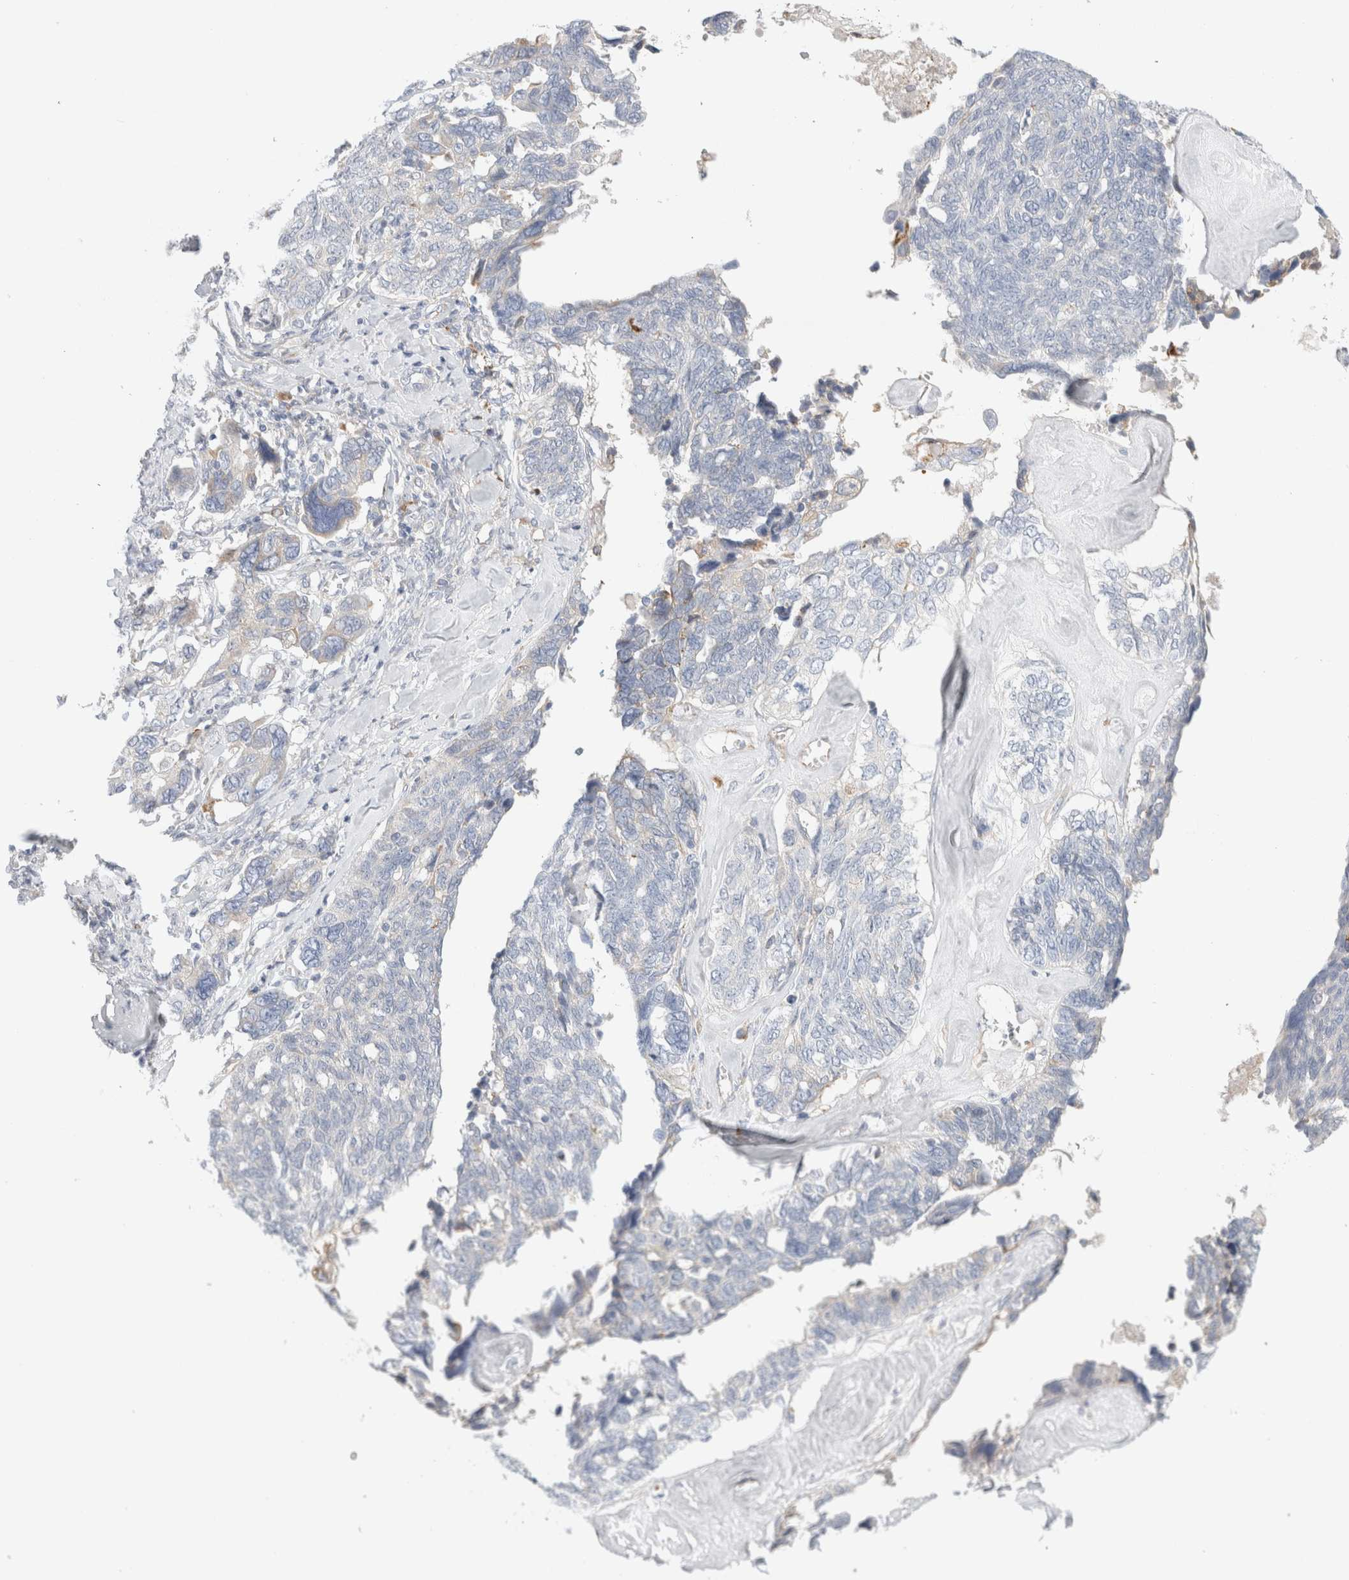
{"staining": {"intensity": "weak", "quantity": "<25%", "location": "cytoplasmic/membranous"}, "tissue": "ovarian cancer", "cell_type": "Tumor cells", "image_type": "cancer", "snomed": [{"axis": "morphology", "description": "Cystadenocarcinoma, serous, NOS"}, {"axis": "topography", "description": "Ovary"}], "caption": "DAB (3,3'-diaminobenzidine) immunohistochemical staining of human ovarian serous cystadenocarcinoma shows no significant expression in tumor cells.", "gene": "CSK", "patient": {"sex": "female", "age": 79}}